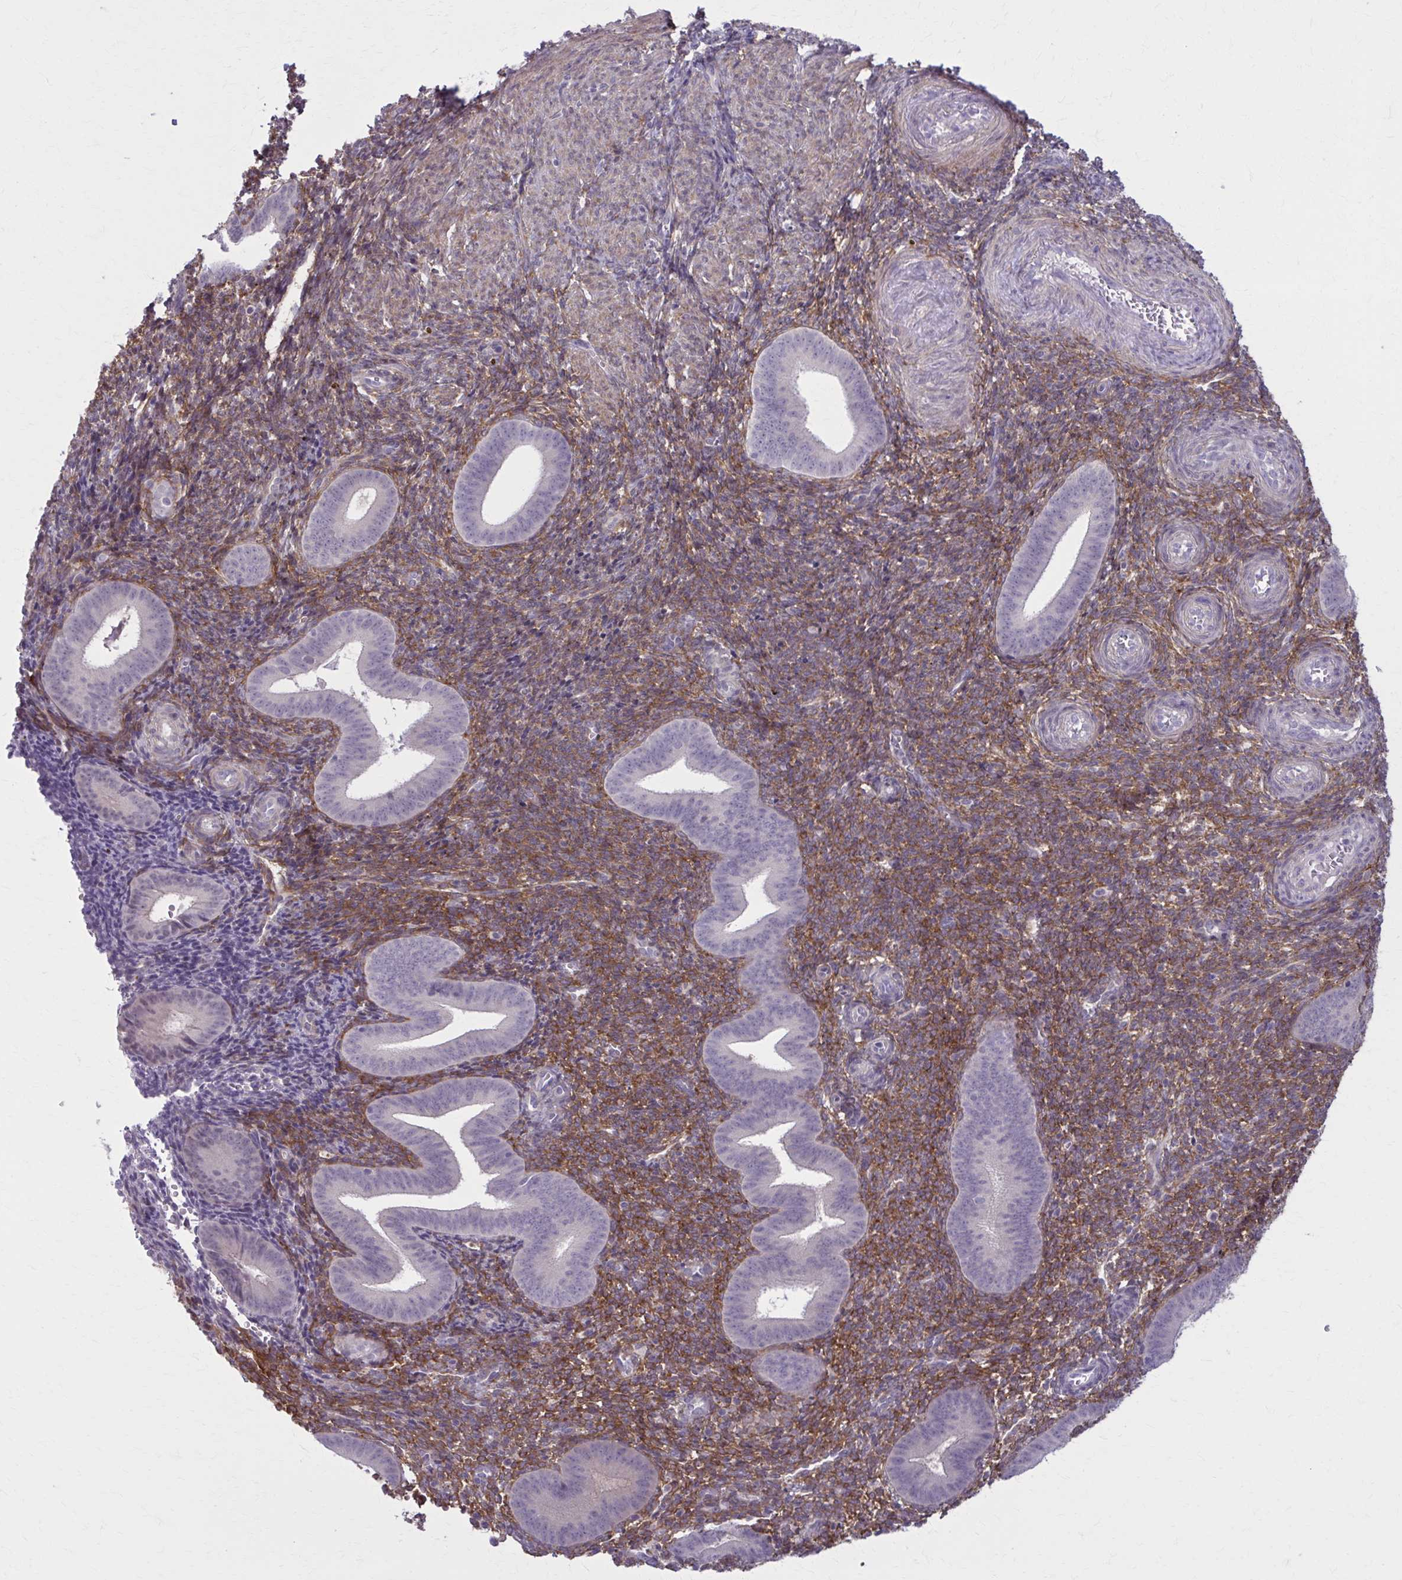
{"staining": {"intensity": "moderate", "quantity": "25%-75%", "location": "cytoplasmic/membranous"}, "tissue": "endometrium", "cell_type": "Cells in endometrial stroma", "image_type": "normal", "snomed": [{"axis": "morphology", "description": "Normal tissue, NOS"}, {"axis": "topography", "description": "Endometrium"}], "caption": "Human endometrium stained with a protein marker displays moderate staining in cells in endometrial stroma.", "gene": "NUMBL", "patient": {"sex": "female", "age": 25}}